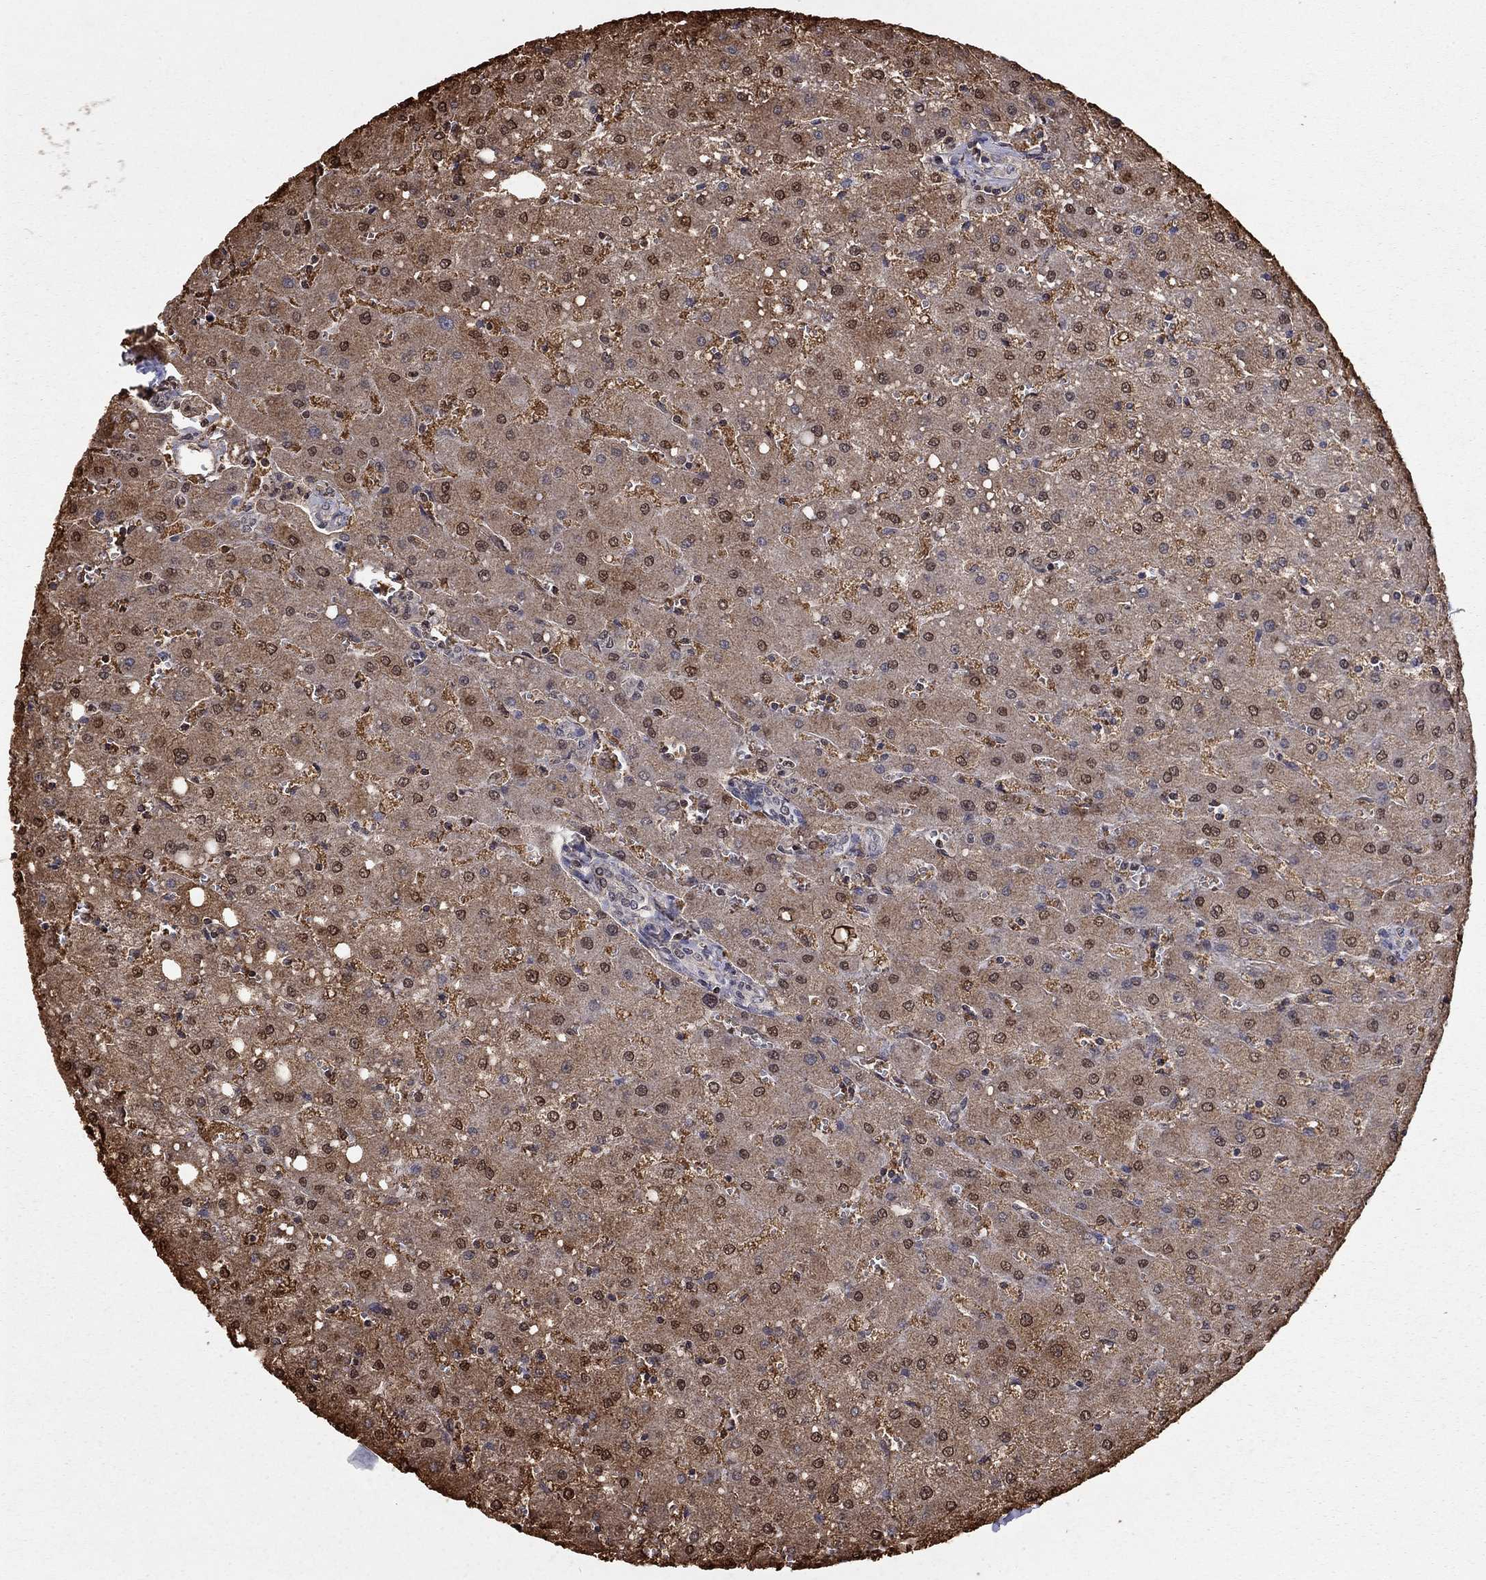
{"staining": {"intensity": "negative", "quantity": "none", "location": "none"}, "tissue": "liver", "cell_type": "Cholangiocytes", "image_type": "normal", "snomed": [{"axis": "morphology", "description": "Normal tissue, NOS"}, {"axis": "topography", "description": "Liver"}], "caption": "An immunohistochemistry image of benign liver is shown. There is no staining in cholangiocytes of liver.", "gene": "HDAC3", "patient": {"sex": "female", "age": 53}}